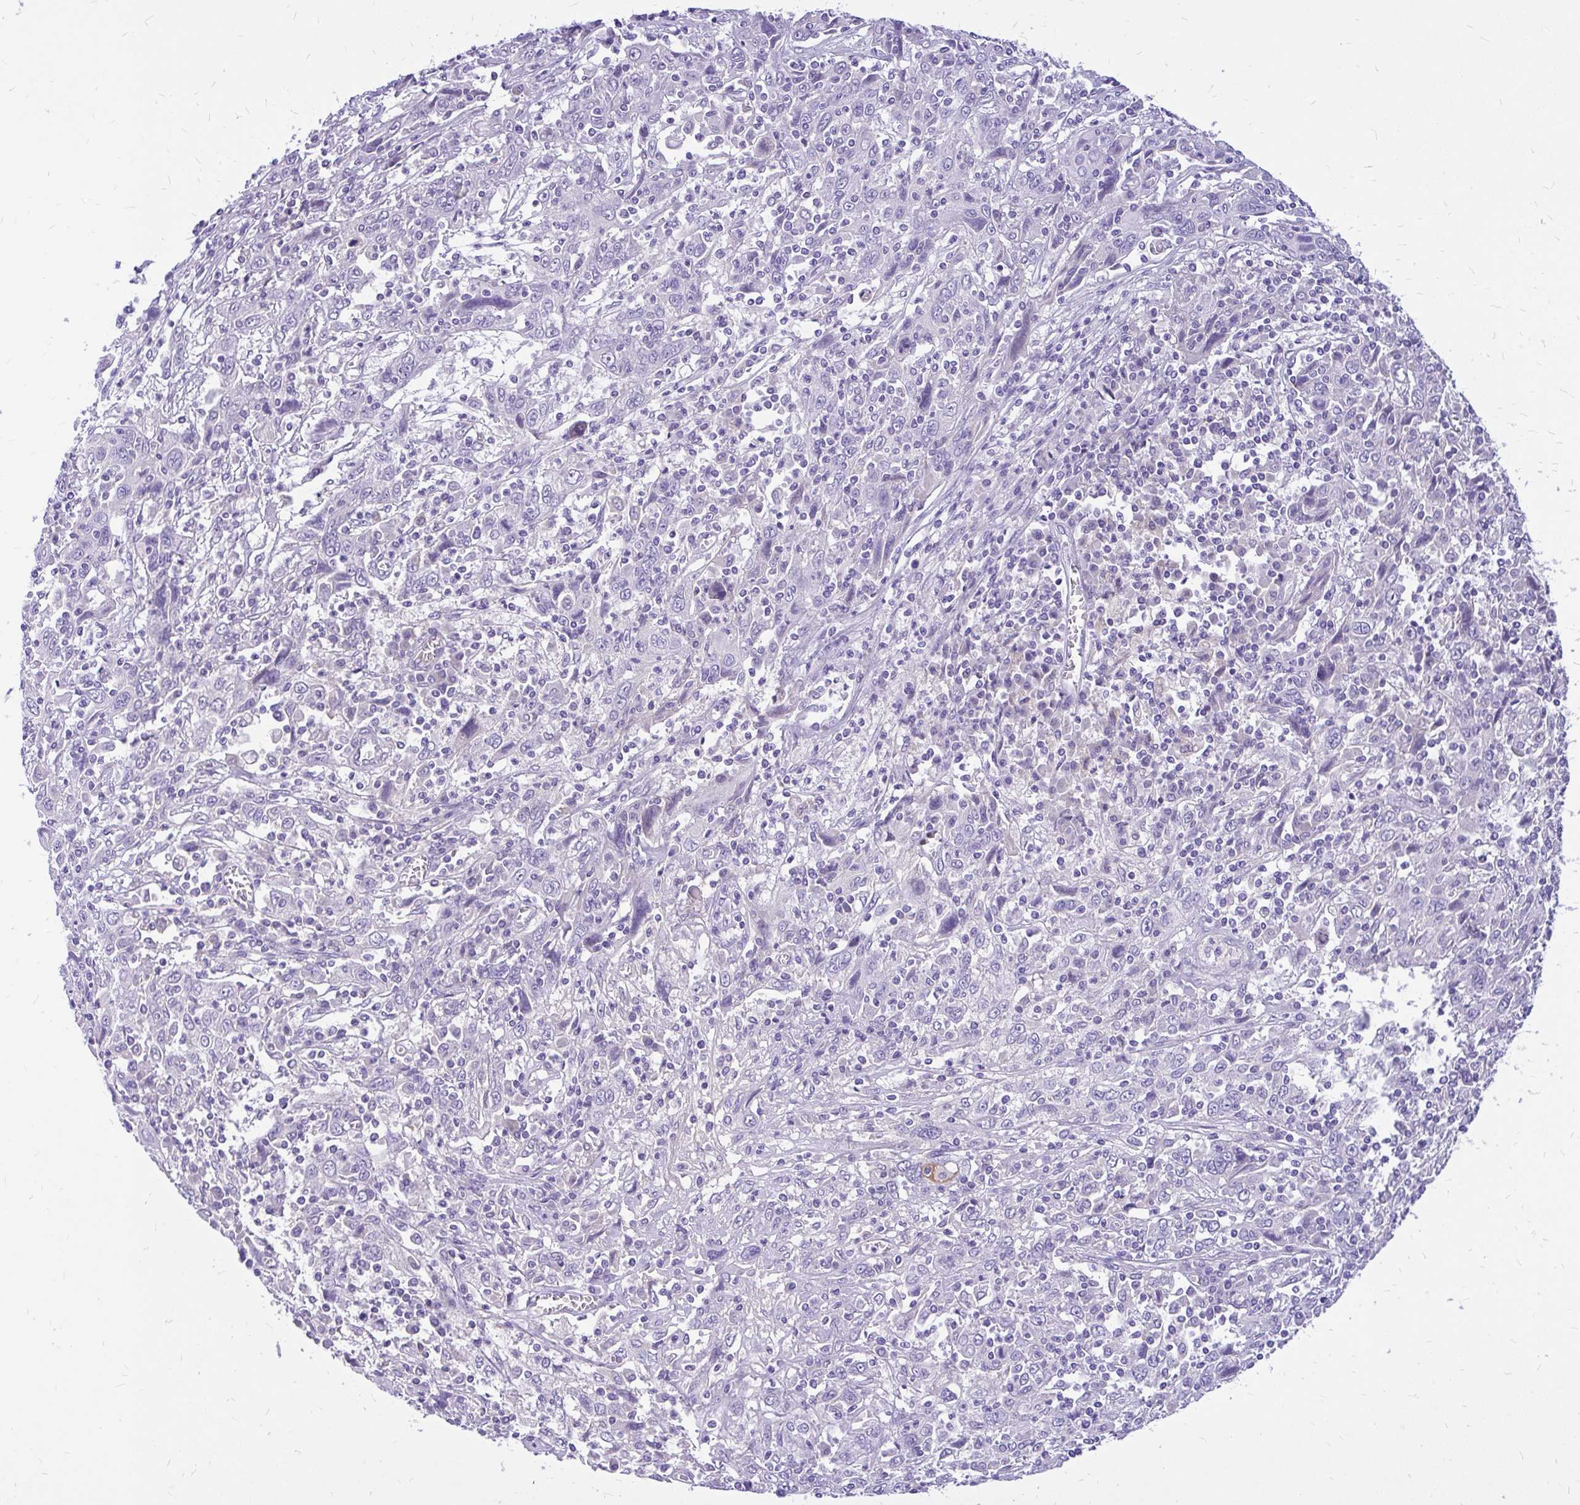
{"staining": {"intensity": "negative", "quantity": "none", "location": "none"}, "tissue": "cervical cancer", "cell_type": "Tumor cells", "image_type": "cancer", "snomed": [{"axis": "morphology", "description": "Squamous cell carcinoma, NOS"}, {"axis": "topography", "description": "Cervix"}], "caption": "This is an immunohistochemistry (IHC) histopathology image of cervical squamous cell carcinoma. There is no positivity in tumor cells.", "gene": "MAP1LC3A", "patient": {"sex": "female", "age": 46}}